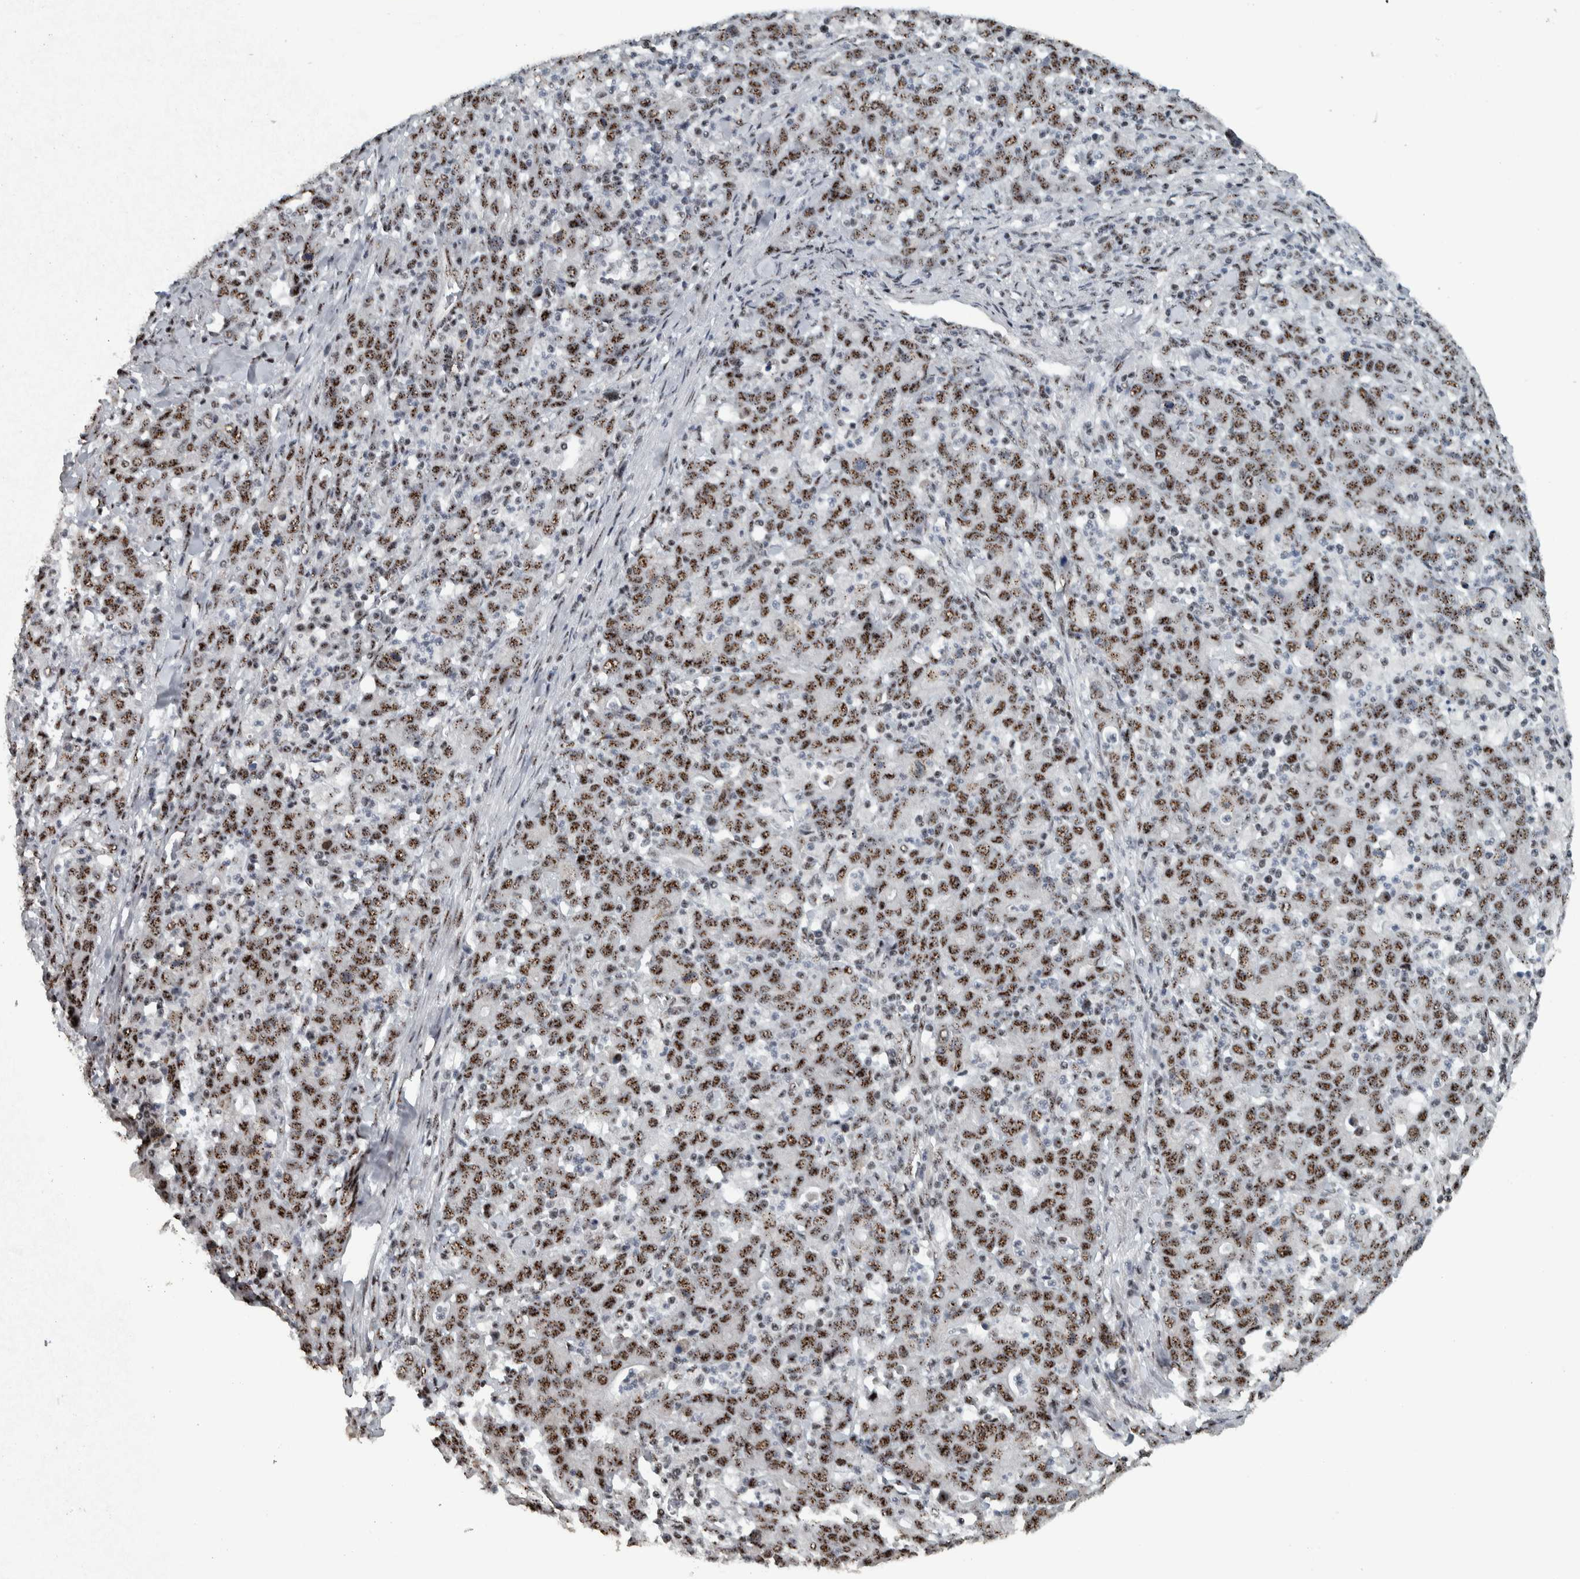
{"staining": {"intensity": "moderate", "quantity": ">75%", "location": "nuclear"}, "tissue": "stomach cancer", "cell_type": "Tumor cells", "image_type": "cancer", "snomed": [{"axis": "morphology", "description": "Adenocarcinoma, NOS"}, {"axis": "topography", "description": "Stomach, upper"}], "caption": "Protein analysis of stomach cancer tissue reveals moderate nuclear staining in about >75% of tumor cells.", "gene": "SON", "patient": {"sex": "male", "age": 69}}